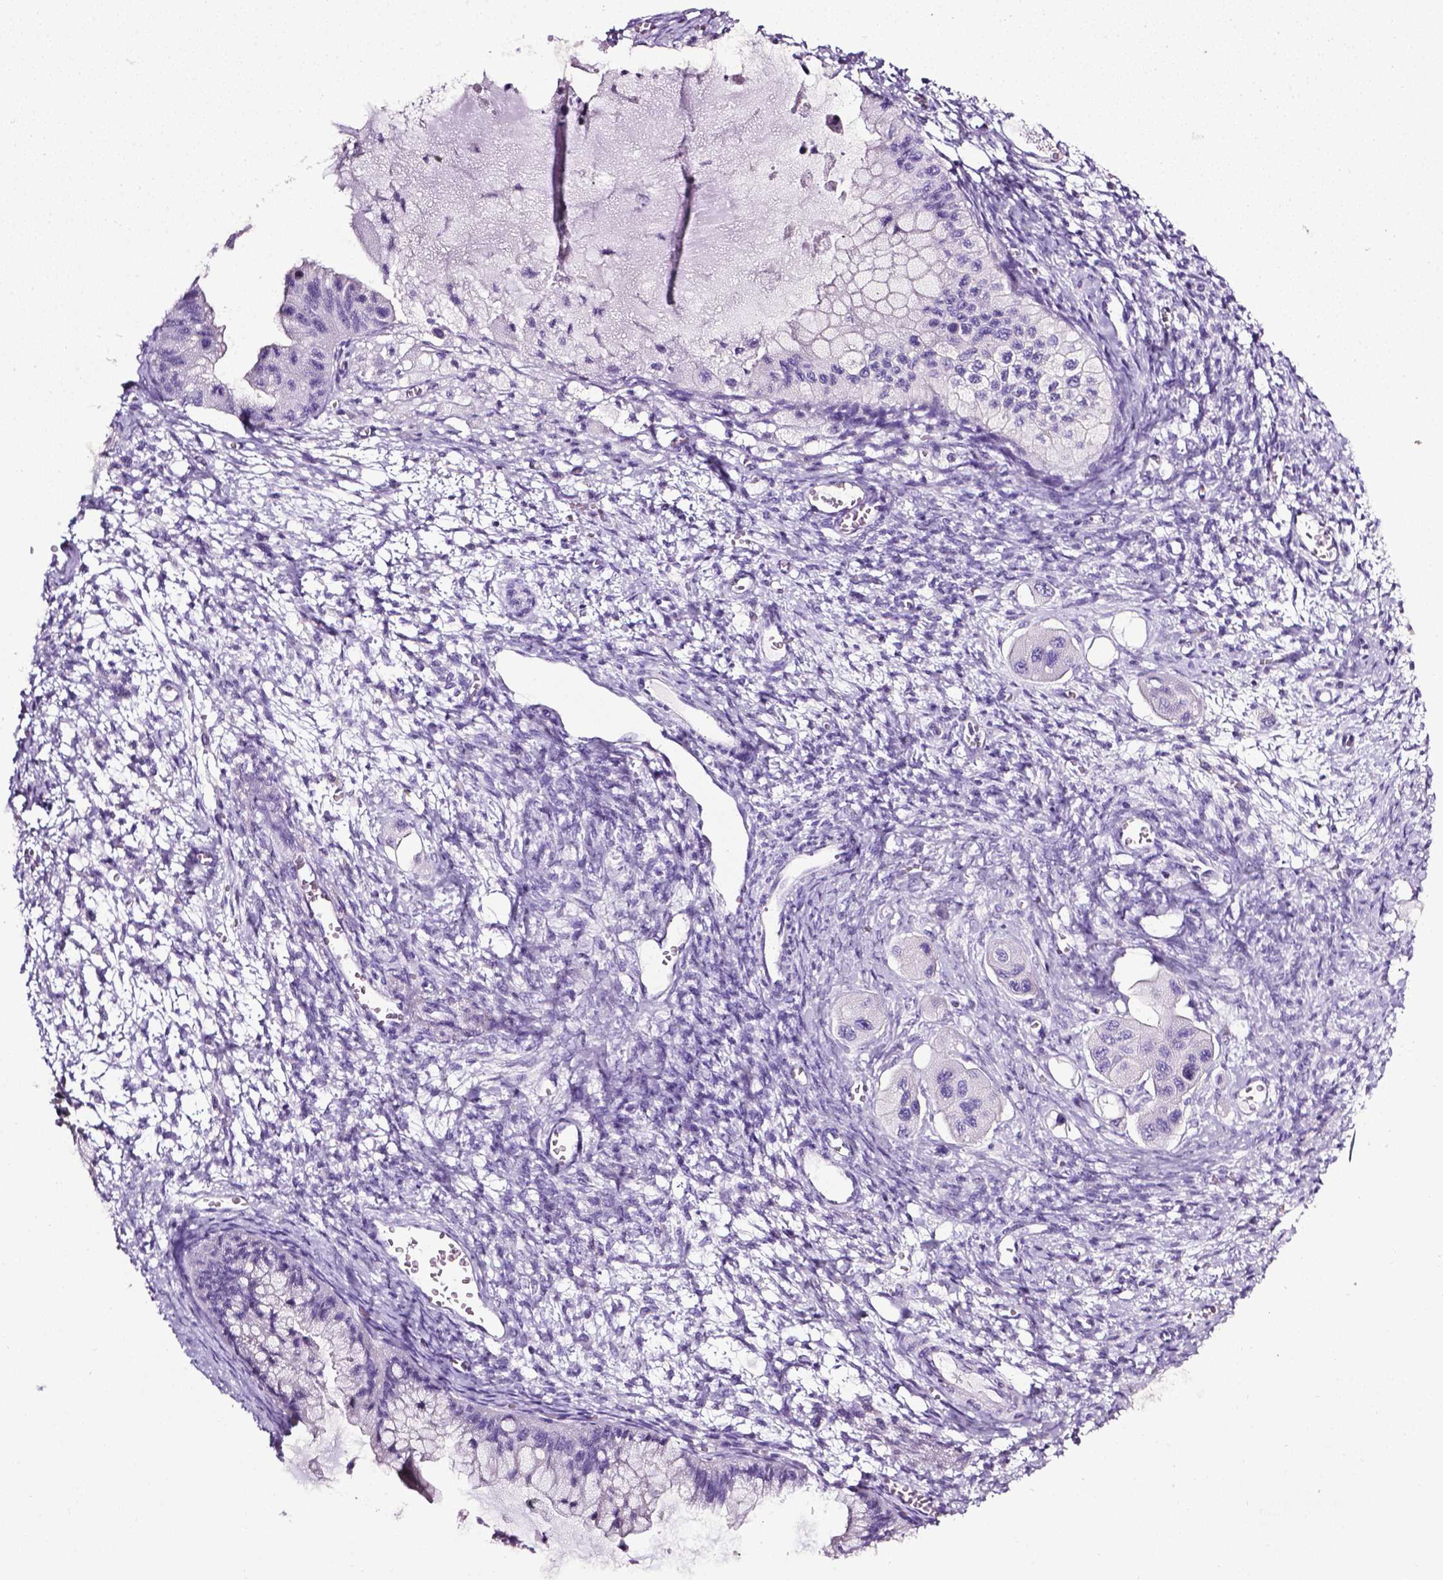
{"staining": {"intensity": "negative", "quantity": "none", "location": "none"}, "tissue": "ovarian cancer", "cell_type": "Tumor cells", "image_type": "cancer", "snomed": [{"axis": "morphology", "description": "Cystadenocarcinoma, mucinous, NOS"}, {"axis": "topography", "description": "Ovary"}], "caption": "Immunohistochemical staining of human ovarian cancer (mucinous cystadenocarcinoma) shows no significant expression in tumor cells. Nuclei are stained in blue.", "gene": "LELP1", "patient": {"sex": "female", "age": 72}}